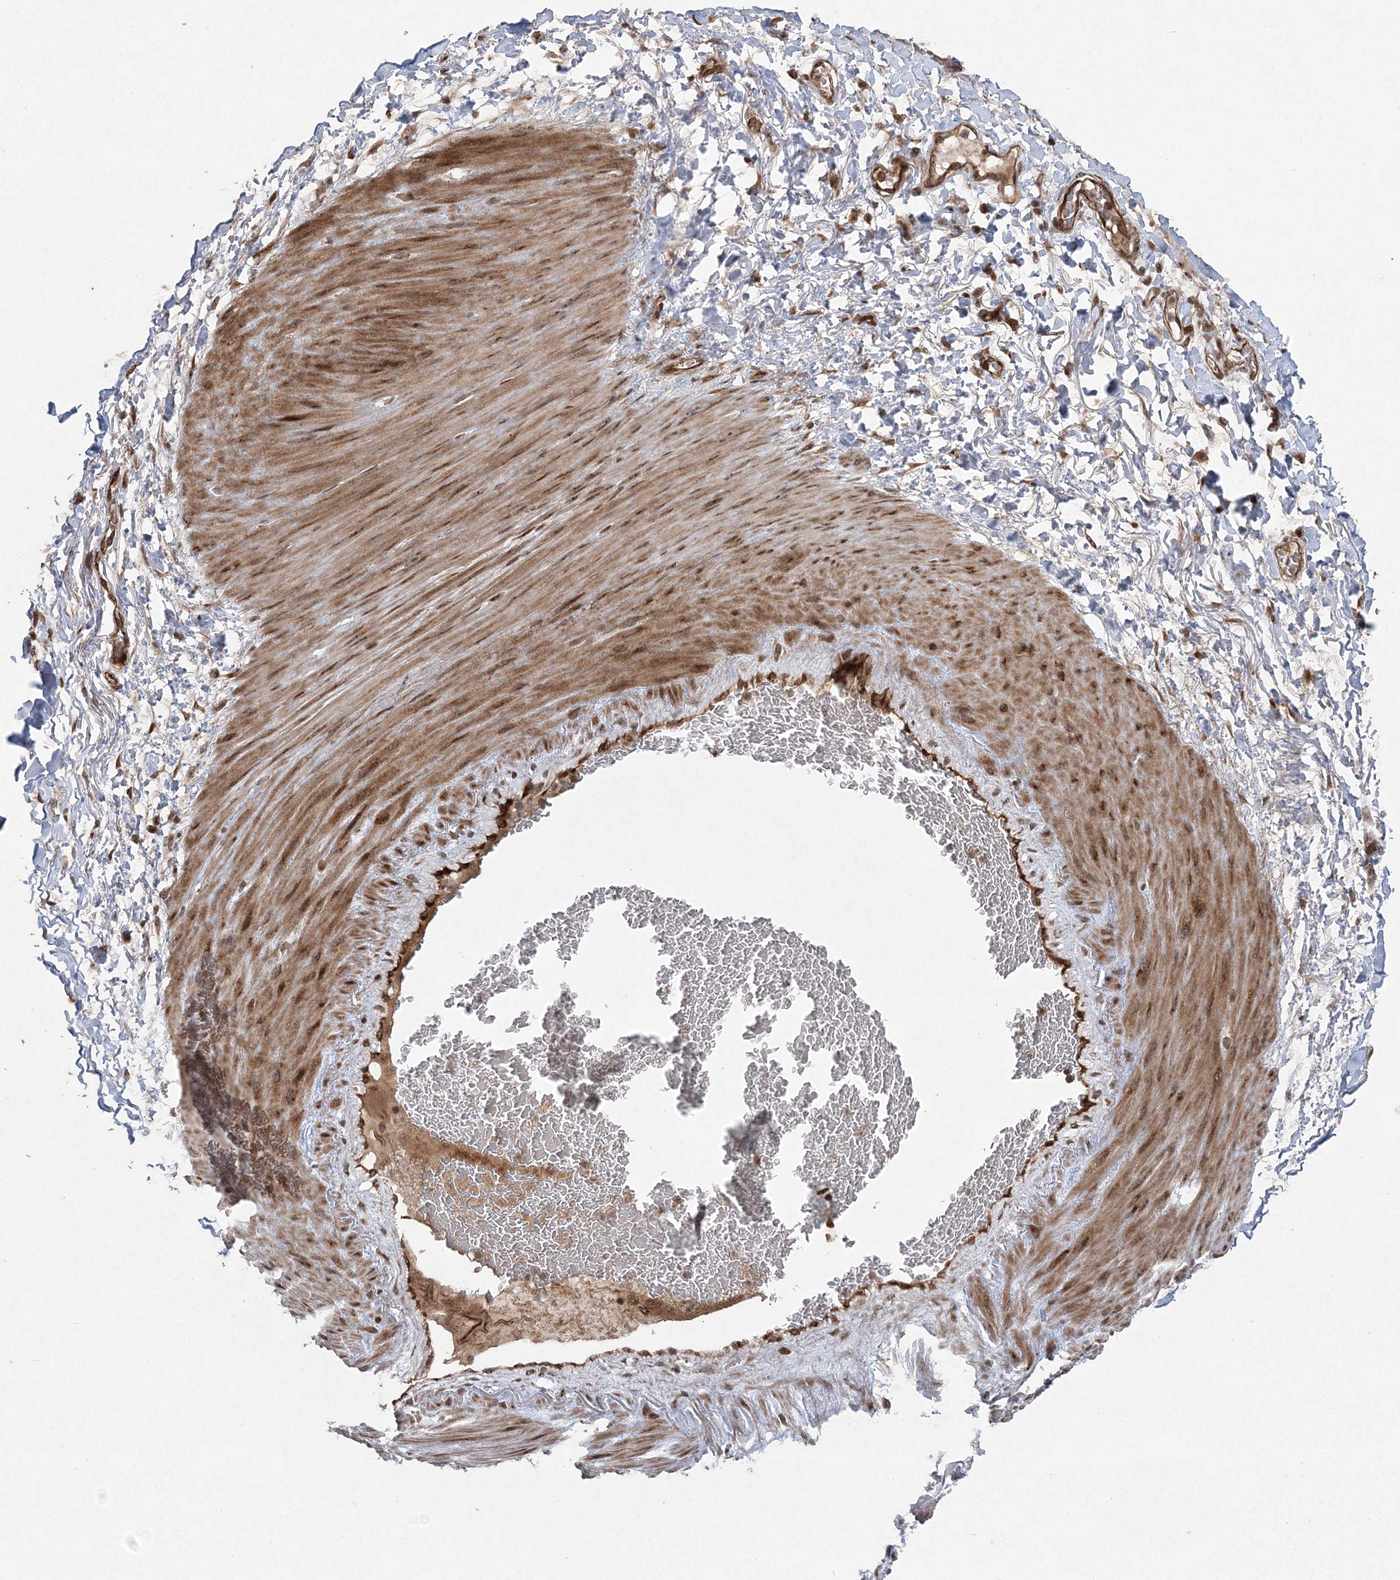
{"staining": {"intensity": "negative", "quantity": "none", "location": "none"}, "tissue": "adipose tissue", "cell_type": "Adipocytes", "image_type": "normal", "snomed": [{"axis": "morphology", "description": "Normal tissue, NOS"}, {"axis": "morphology", "description": "Adenocarcinoma, NOS"}, {"axis": "topography", "description": "Esophagus"}], "caption": "This is a photomicrograph of IHC staining of unremarkable adipose tissue, which shows no staining in adipocytes.", "gene": "SERINC1", "patient": {"sex": "male", "age": 62}}